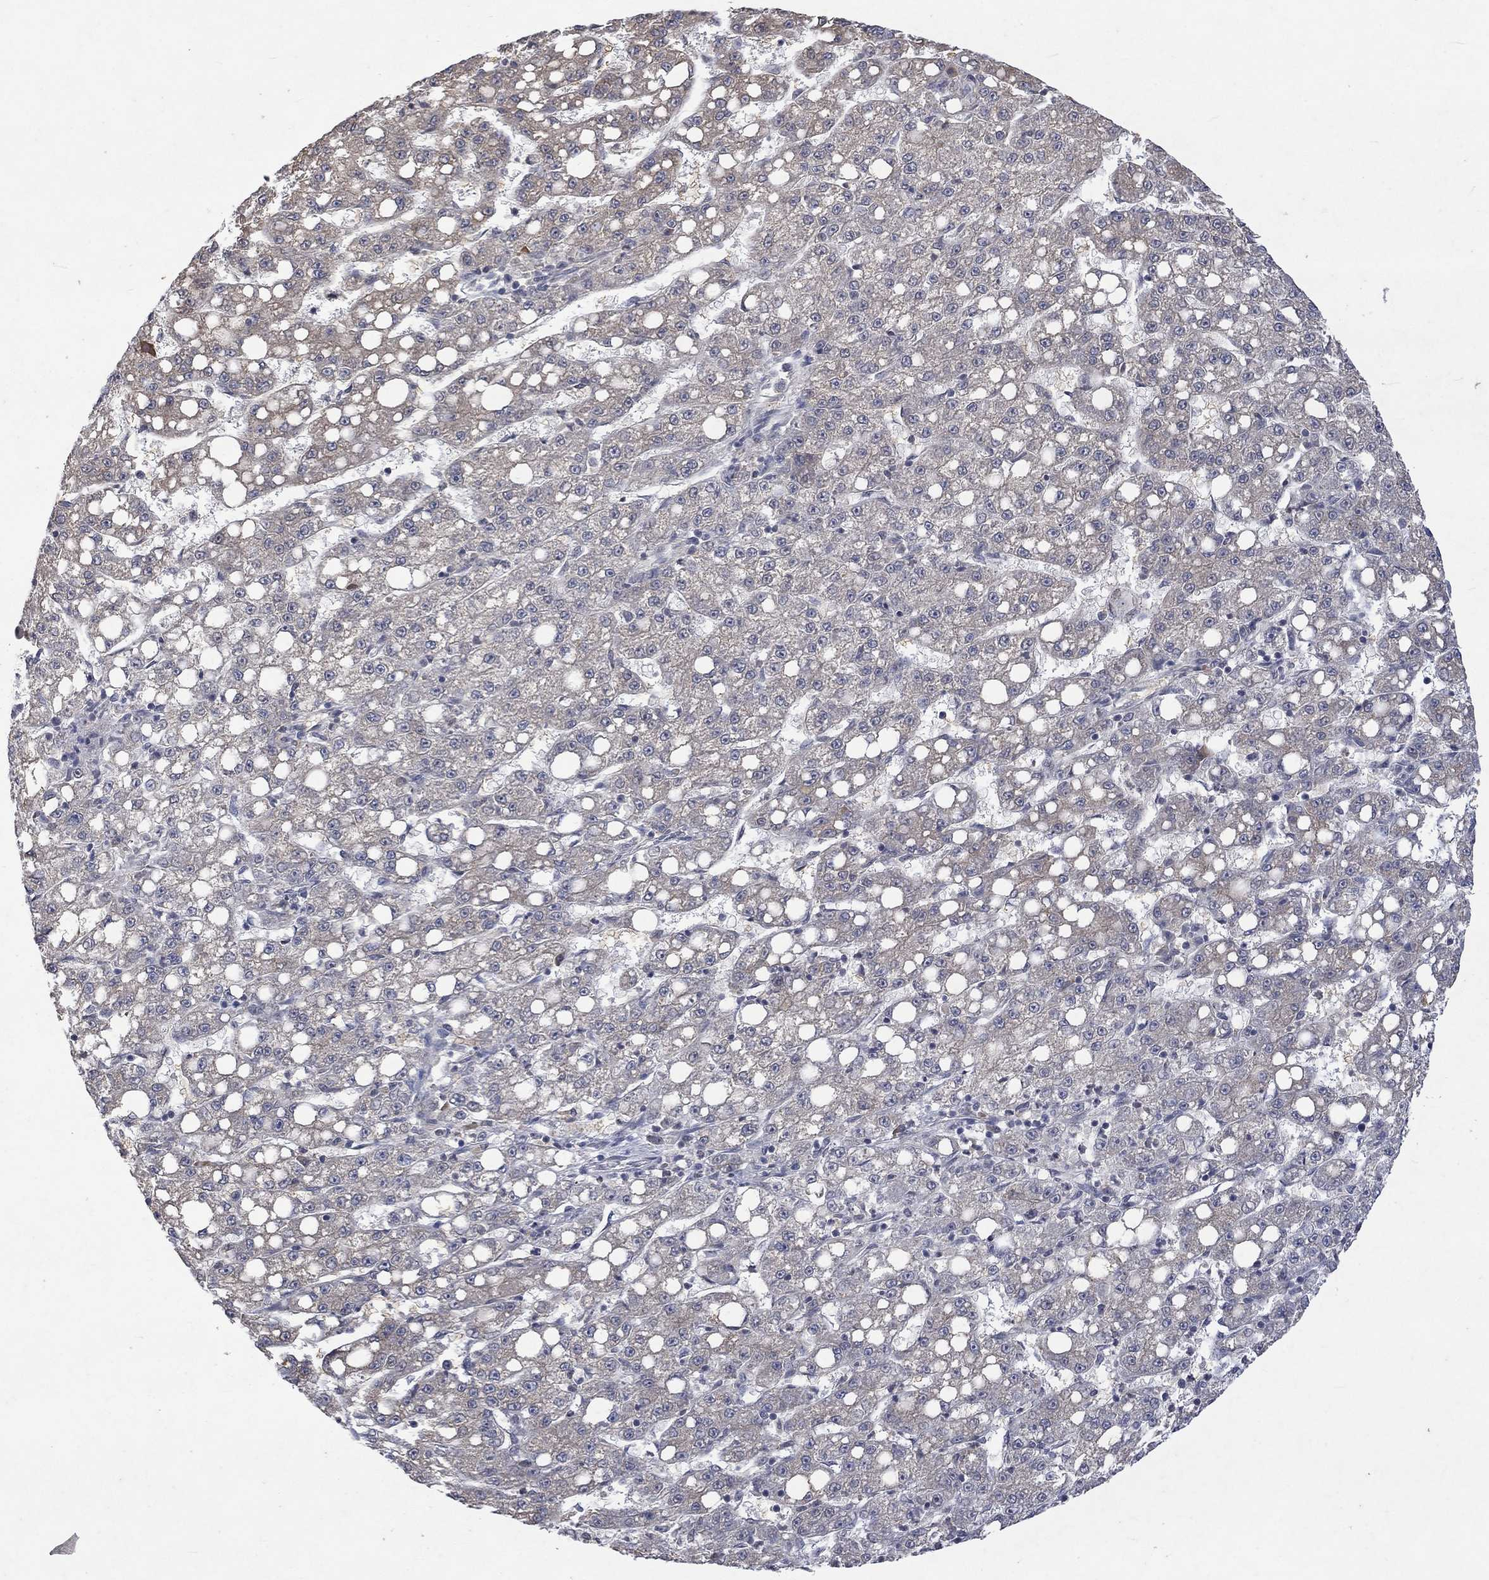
{"staining": {"intensity": "weak", "quantity": "<25%", "location": "cytoplasmic/membranous"}, "tissue": "liver cancer", "cell_type": "Tumor cells", "image_type": "cancer", "snomed": [{"axis": "morphology", "description": "Carcinoma, Hepatocellular, NOS"}, {"axis": "topography", "description": "Liver"}], "caption": "IHC photomicrograph of human liver hepatocellular carcinoma stained for a protein (brown), which exhibits no staining in tumor cells.", "gene": "GRIN2D", "patient": {"sex": "female", "age": 65}}